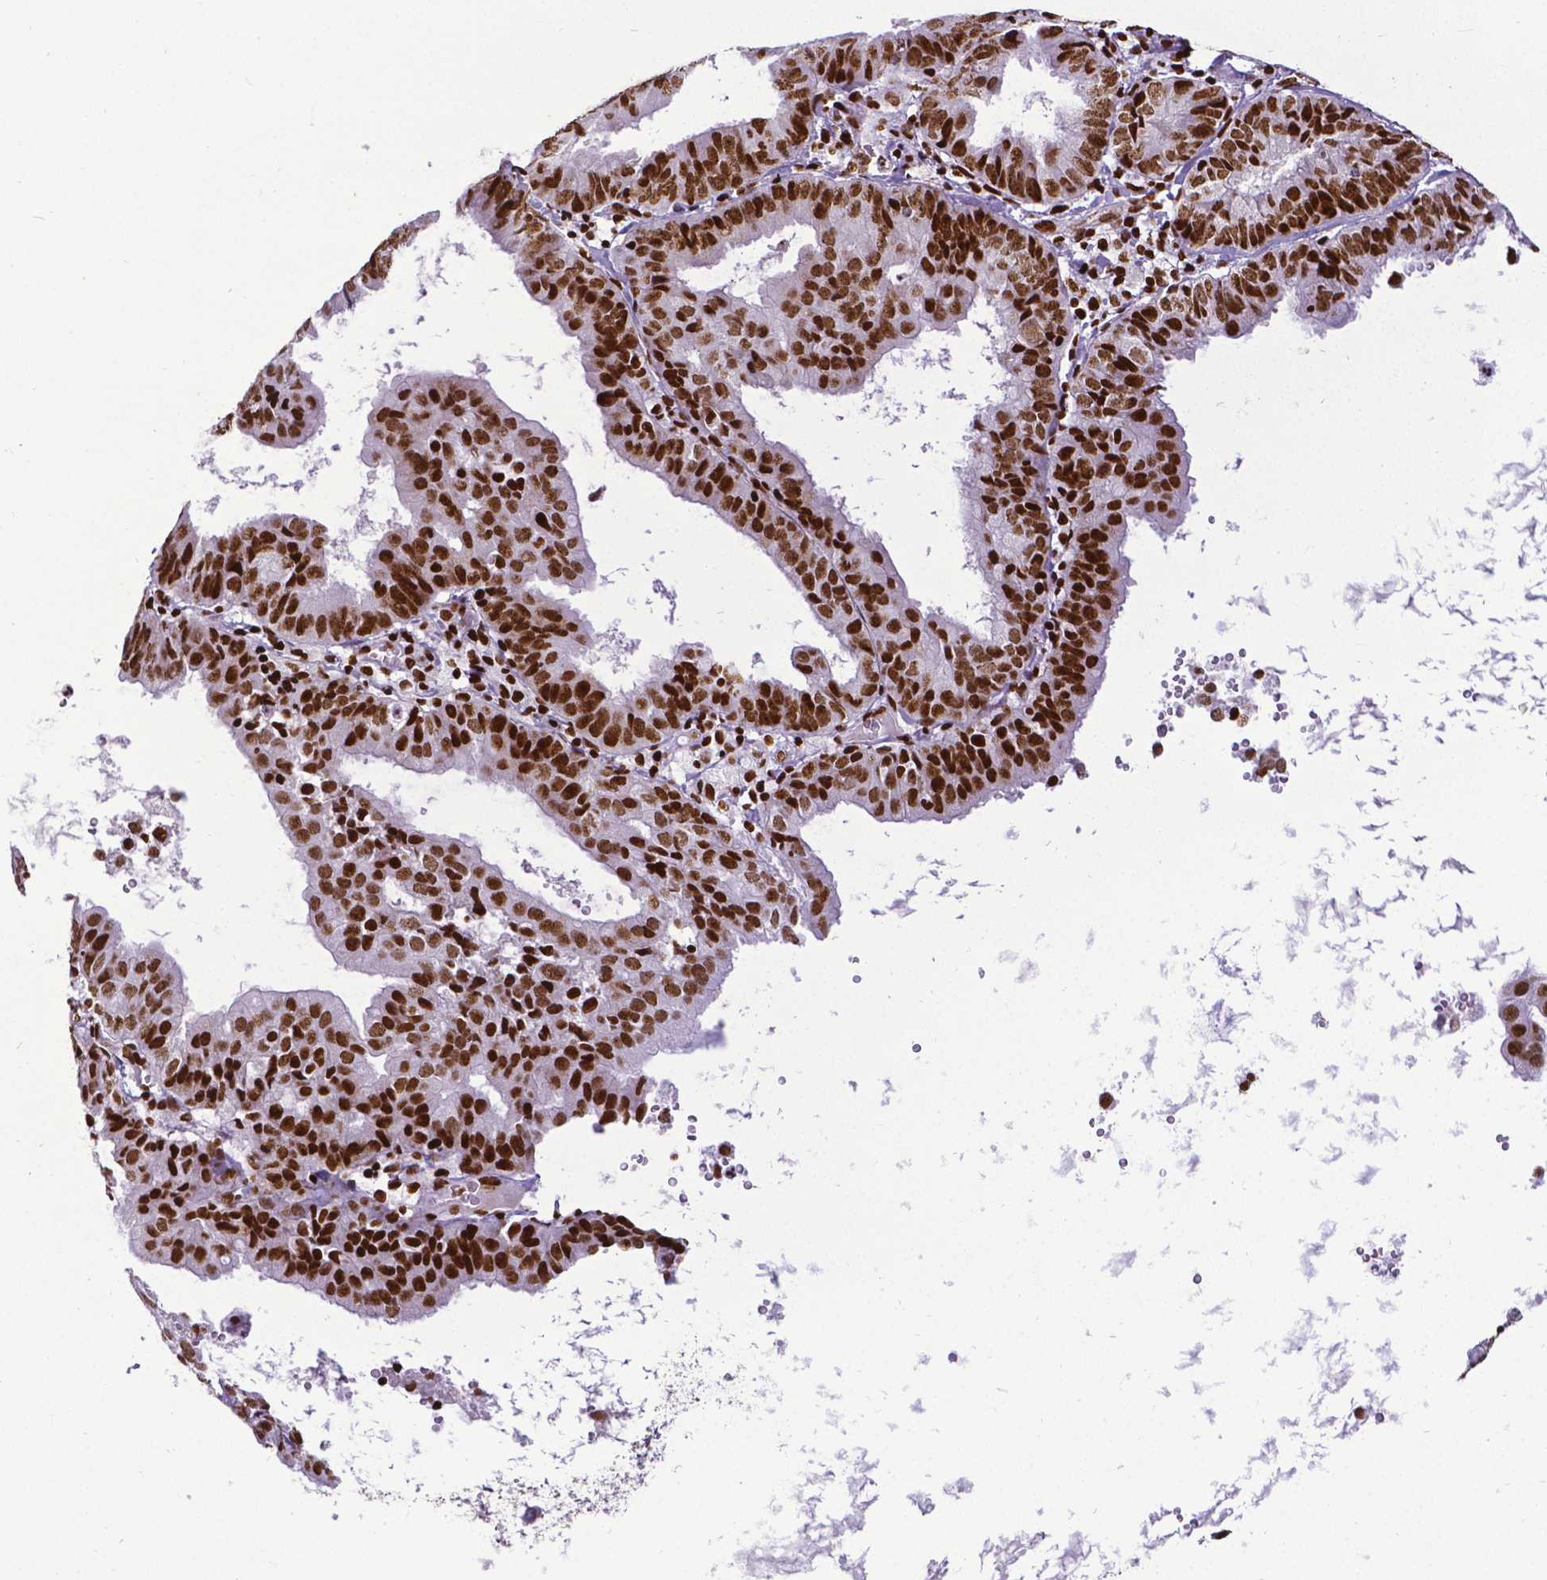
{"staining": {"intensity": "strong", "quantity": ">75%", "location": "nuclear"}, "tissue": "endometrial cancer", "cell_type": "Tumor cells", "image_type": "cancer", "snomed": [{"axis": "morphology", "description": "Adenocarcinoma, NOS"}, {"axis": "topography", "description": "Endometrium"}], "caption": "Endometrial adenocarcinoma stained with DAB (3,3'-diaminobenzidine) immunohistochemistry reveals high levels of strong nuclear staining in approximately >75% of tumor cells.", "gene": "CTCF", "patient": {"sex": "female", "age": 80}}